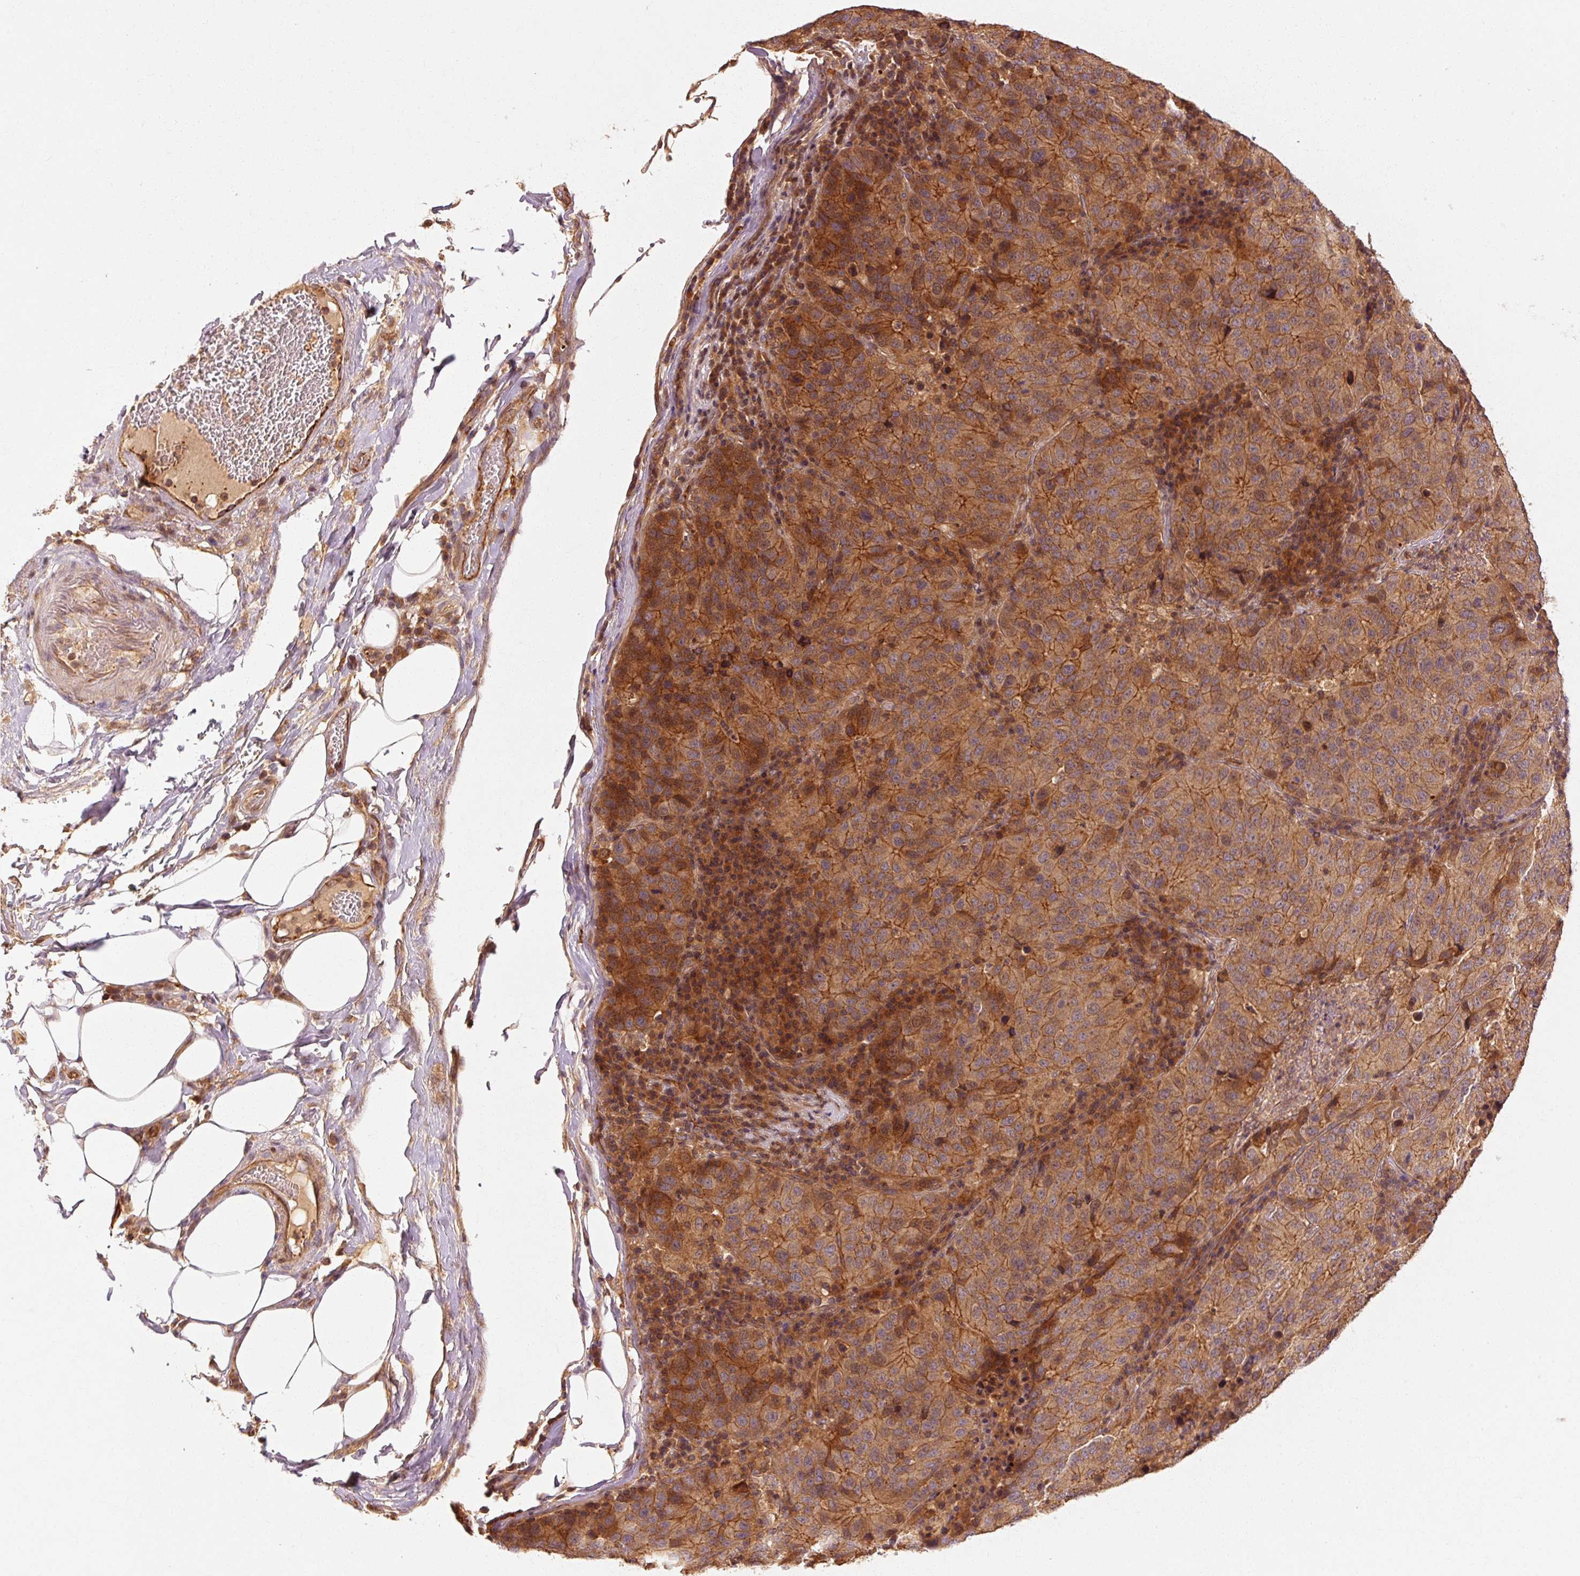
{"staining": {"intensity": "moderate", "quantity": ">75%", "location": "cytoplasmic/membranous"}, "tissue": "stomach cancer", "cell_type": "Tumor cells", "image_type": "cancer", "snomed": [{"axis": "morphology", "description": "Adenocarcinoma, NOS"}, {"axis": "topography", "description": "Stomach"}], "caption": "Stomach adenocarcinoma stained with a protein marker reveals moderate staining in tumor cells.", "gene": "CTNNA1", "patient": {"sex": "male", "age": 71}}